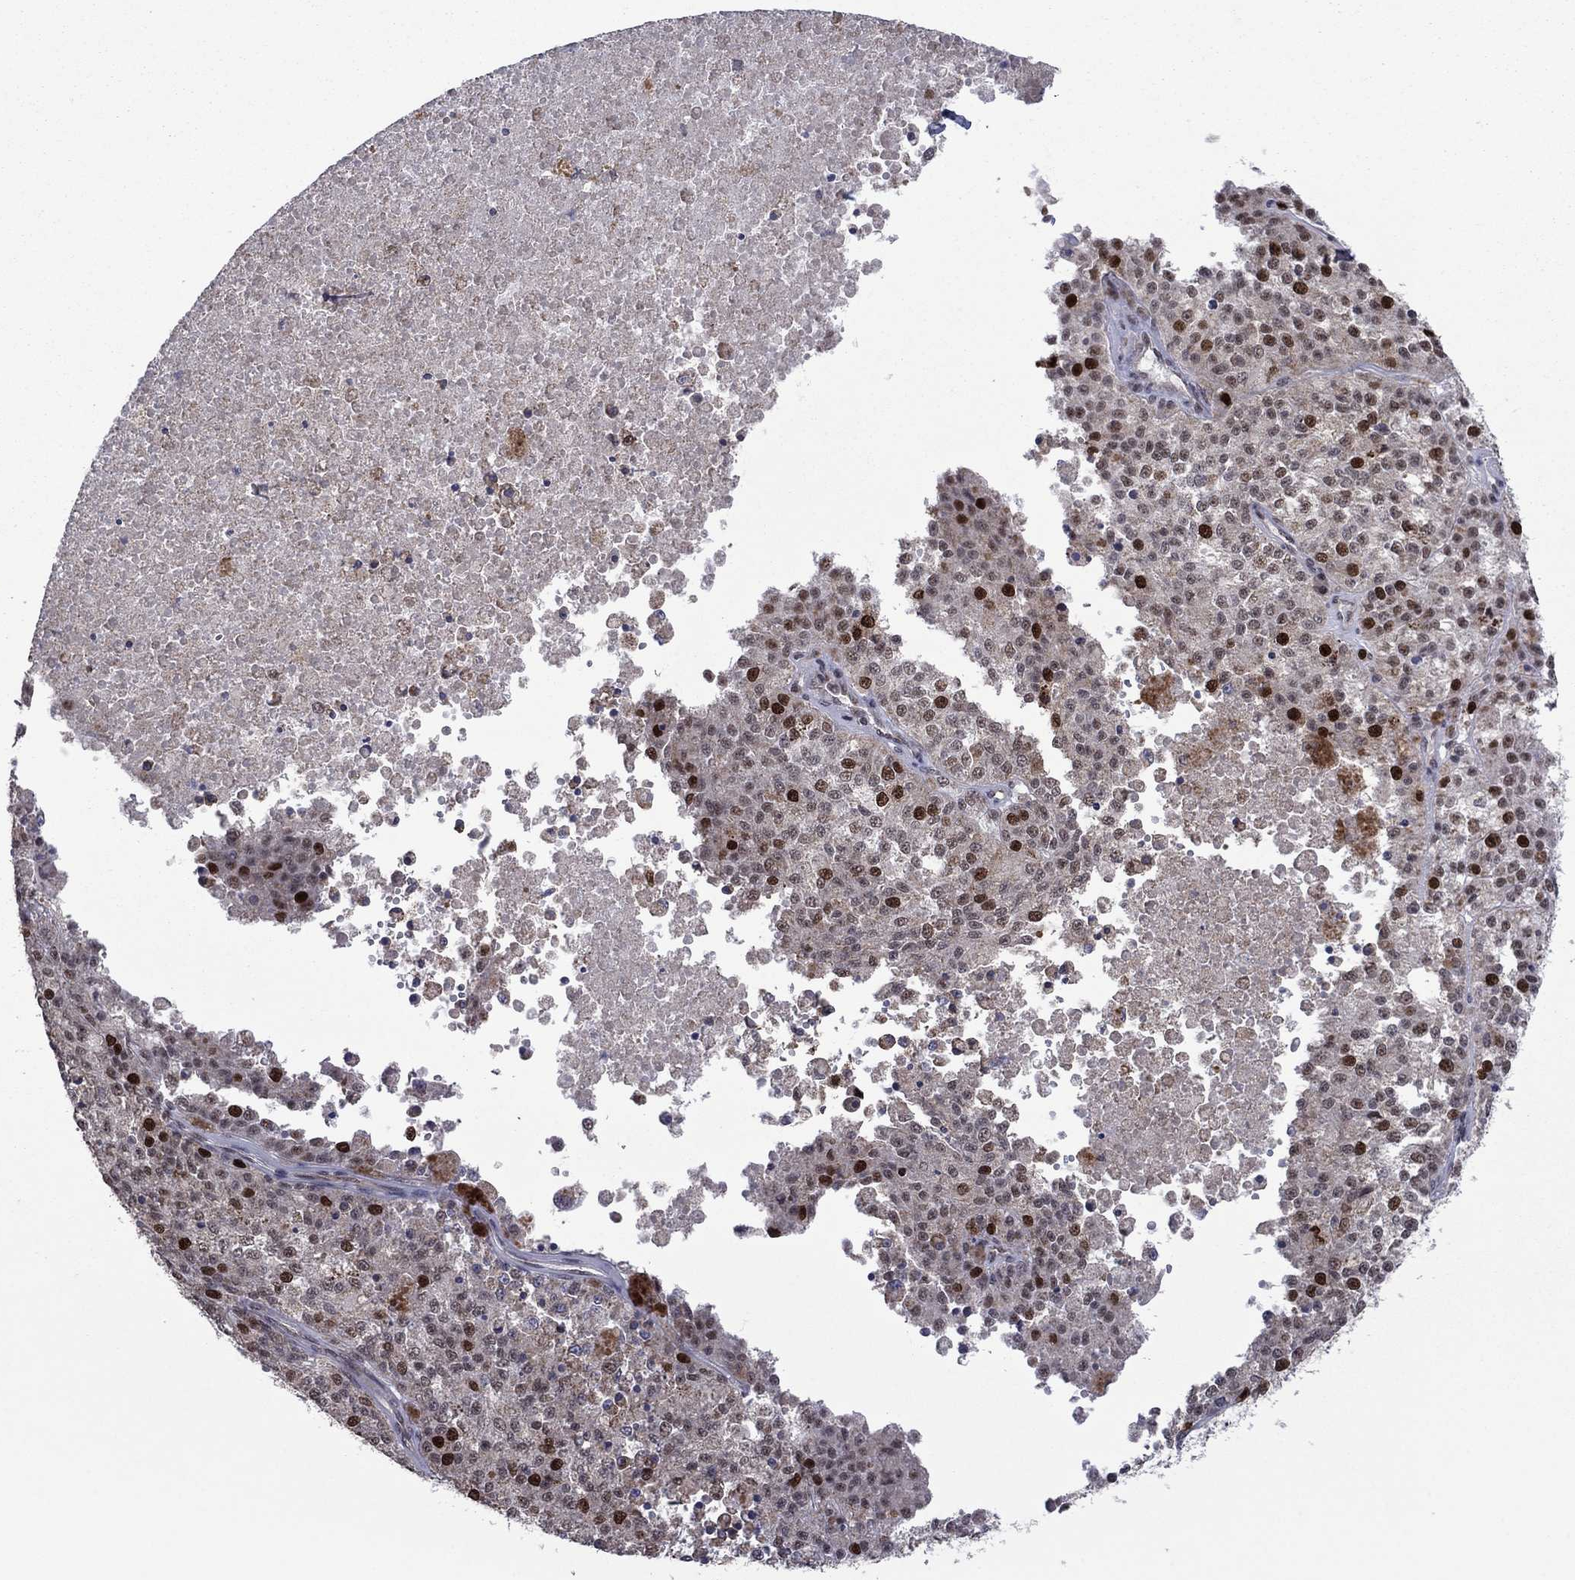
{"staining": {"intensity": "strong", "quantity": "25%-75%", "location": "nuclear"}, "tissue": "melanoma", "cell_type": "Tumor cells", "image_type": "cancer", "snomed": [{"axis": "morphology", "description": "Malignant melanoma, Metastatic site"}, {"axis": "topography", "description": "Lymph node"}], "caption": "An immunohistochemistry (IHC) photomicrograph of neoplastic tissue is shown. Protein staining in brown shows strong nuclear positivity in malignant melanoma (metastatic site) within tumor cells. Ihc stains the protein of interest in brown and the nuclei are stained blue.", "gene": "CDCA5", "patient": {"sex": "female", "age": 64}}